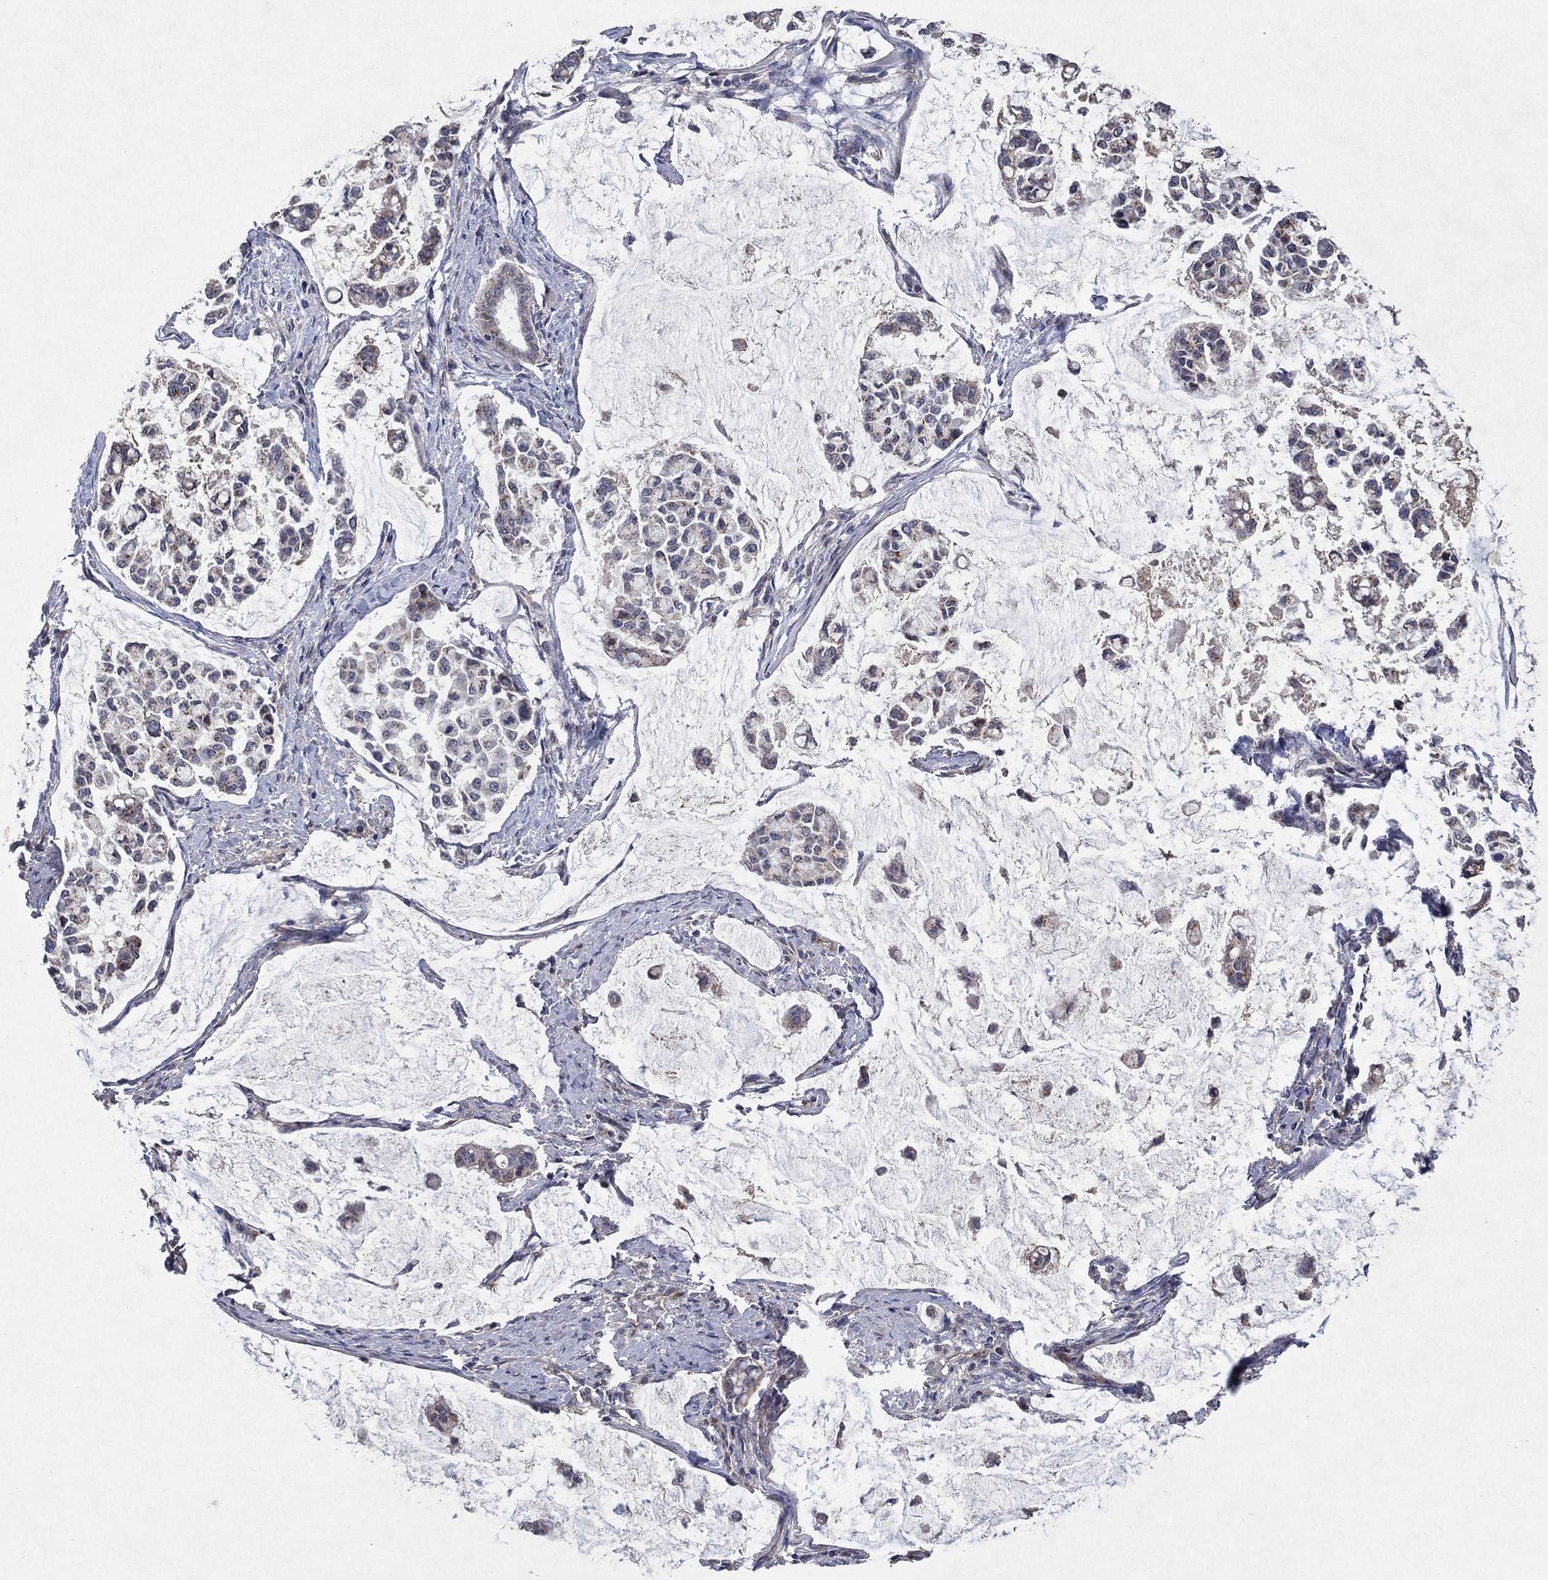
{"staining": {"intensity": "strong", "quantity": "<25%", "location": "cytoplasmic/membranous"}, "tissue": "stomach cancer", "cell_type": "Tumor cells", "image_type": "cancer", "snomed": [{"axis": "morphology", "description": "Adenocarcinoma, NOS"}, {"axis": "topography", "description": "Stomach"}], "caption": "Brown immunohistochemical staining in stomach adenocarcinoma exhibits strong cytoplasmic/membranous positivity in about <25% of tumor cells.", "gene": "FRG1", "patient": {"sex": "male", "age": 82}}